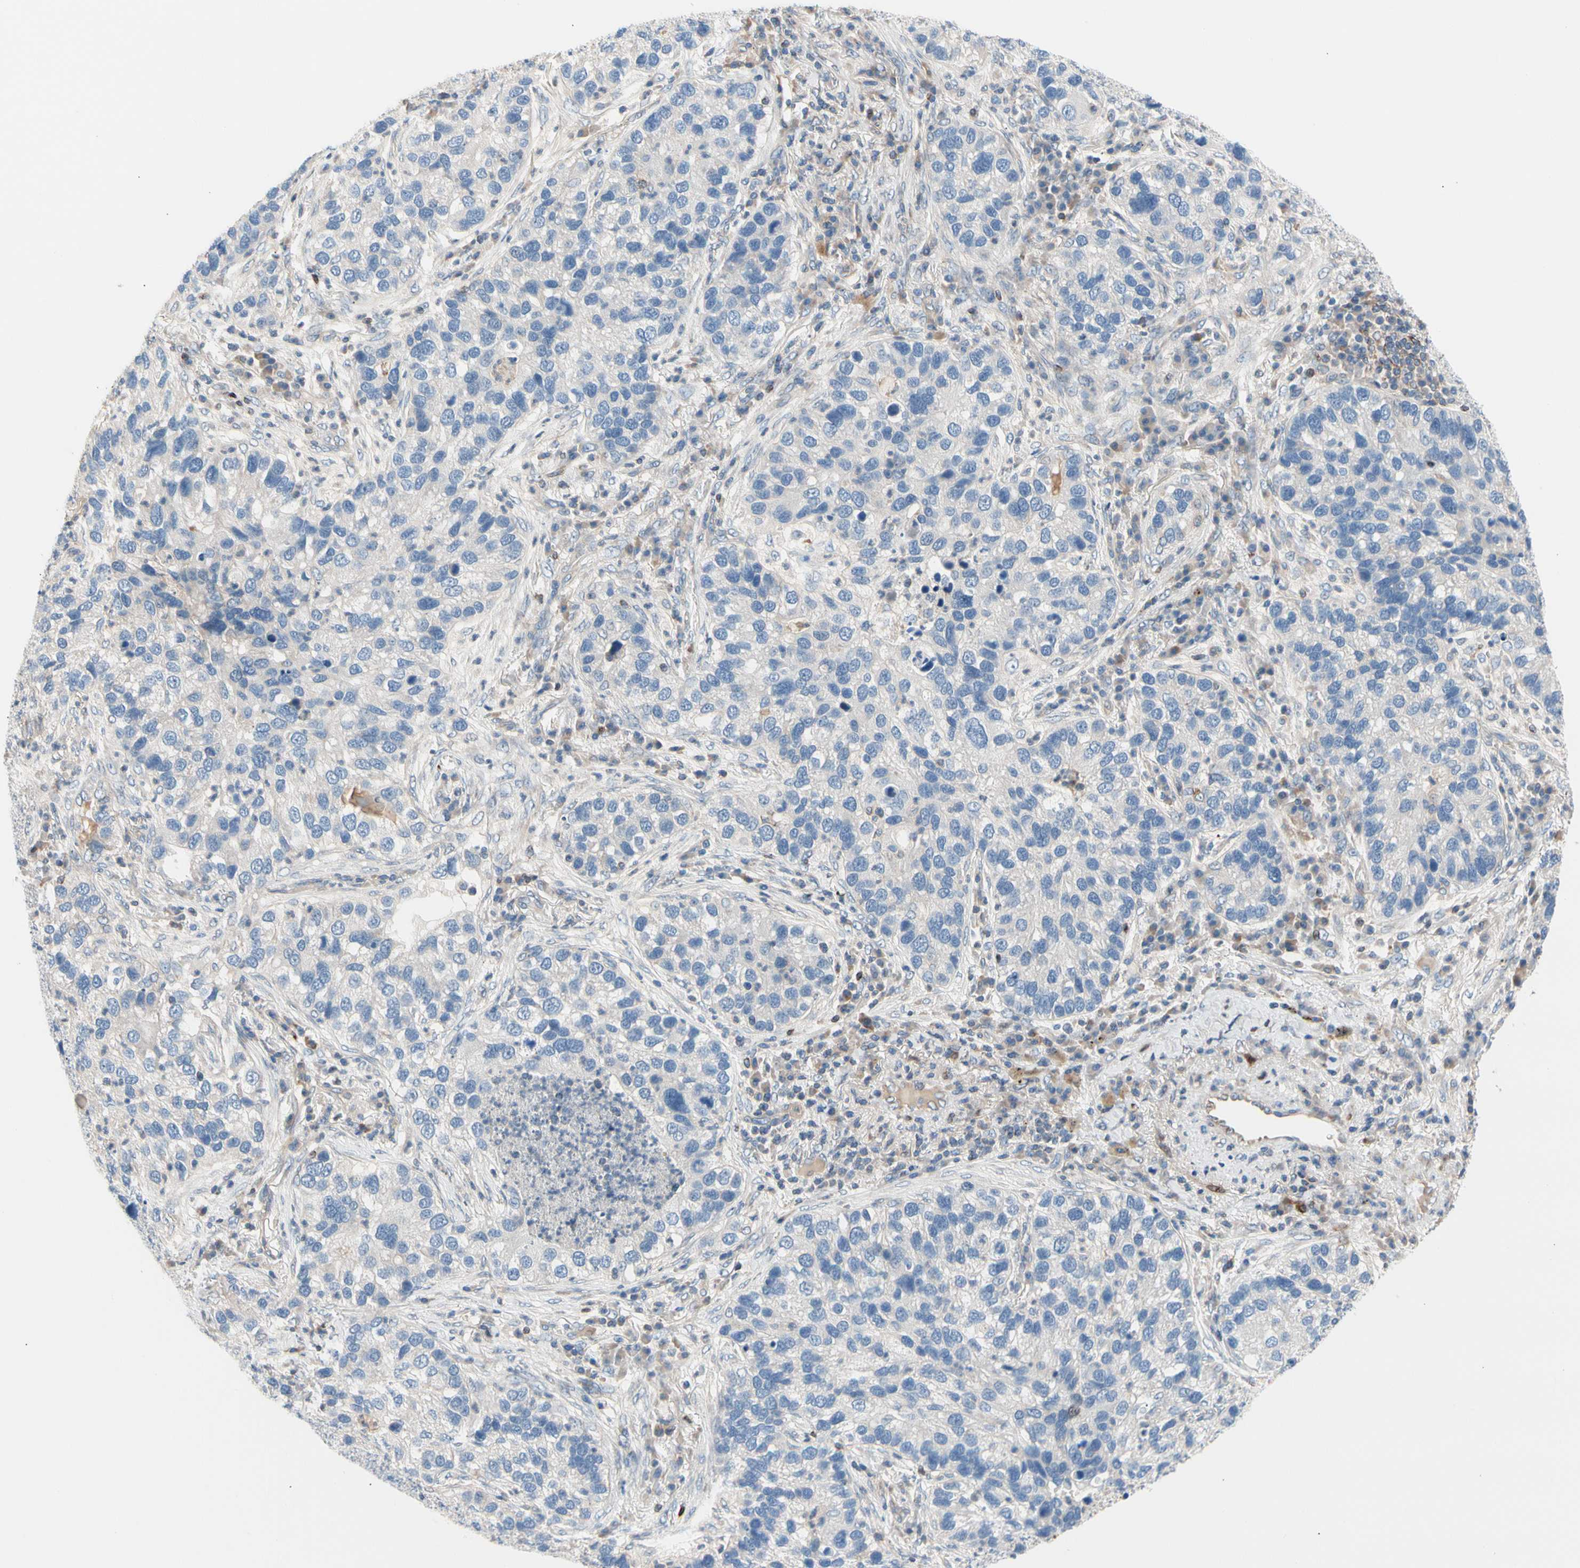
{"staining": {"intensity": "negative", "quantity": "none", "location": "none"}, "tissue": "lung cancer", "cell_type": "Tumor cells", "image_type": "cancer", "snomed": [{"axis": "morphology", "description": "Normal tissue, NOS"}, {"axis": "morphology", "description": "Adenocarcinoma, NOS"}, {"axis": "topography", "description": "Bronchus"}, {"axis": "topography", "description": "Lung"}], "caption": "Tumor cells are negative for brown protein staining in lung cancer.", "gene": "MAP3K3", "patient": {"sex": "male", "age": 54}}